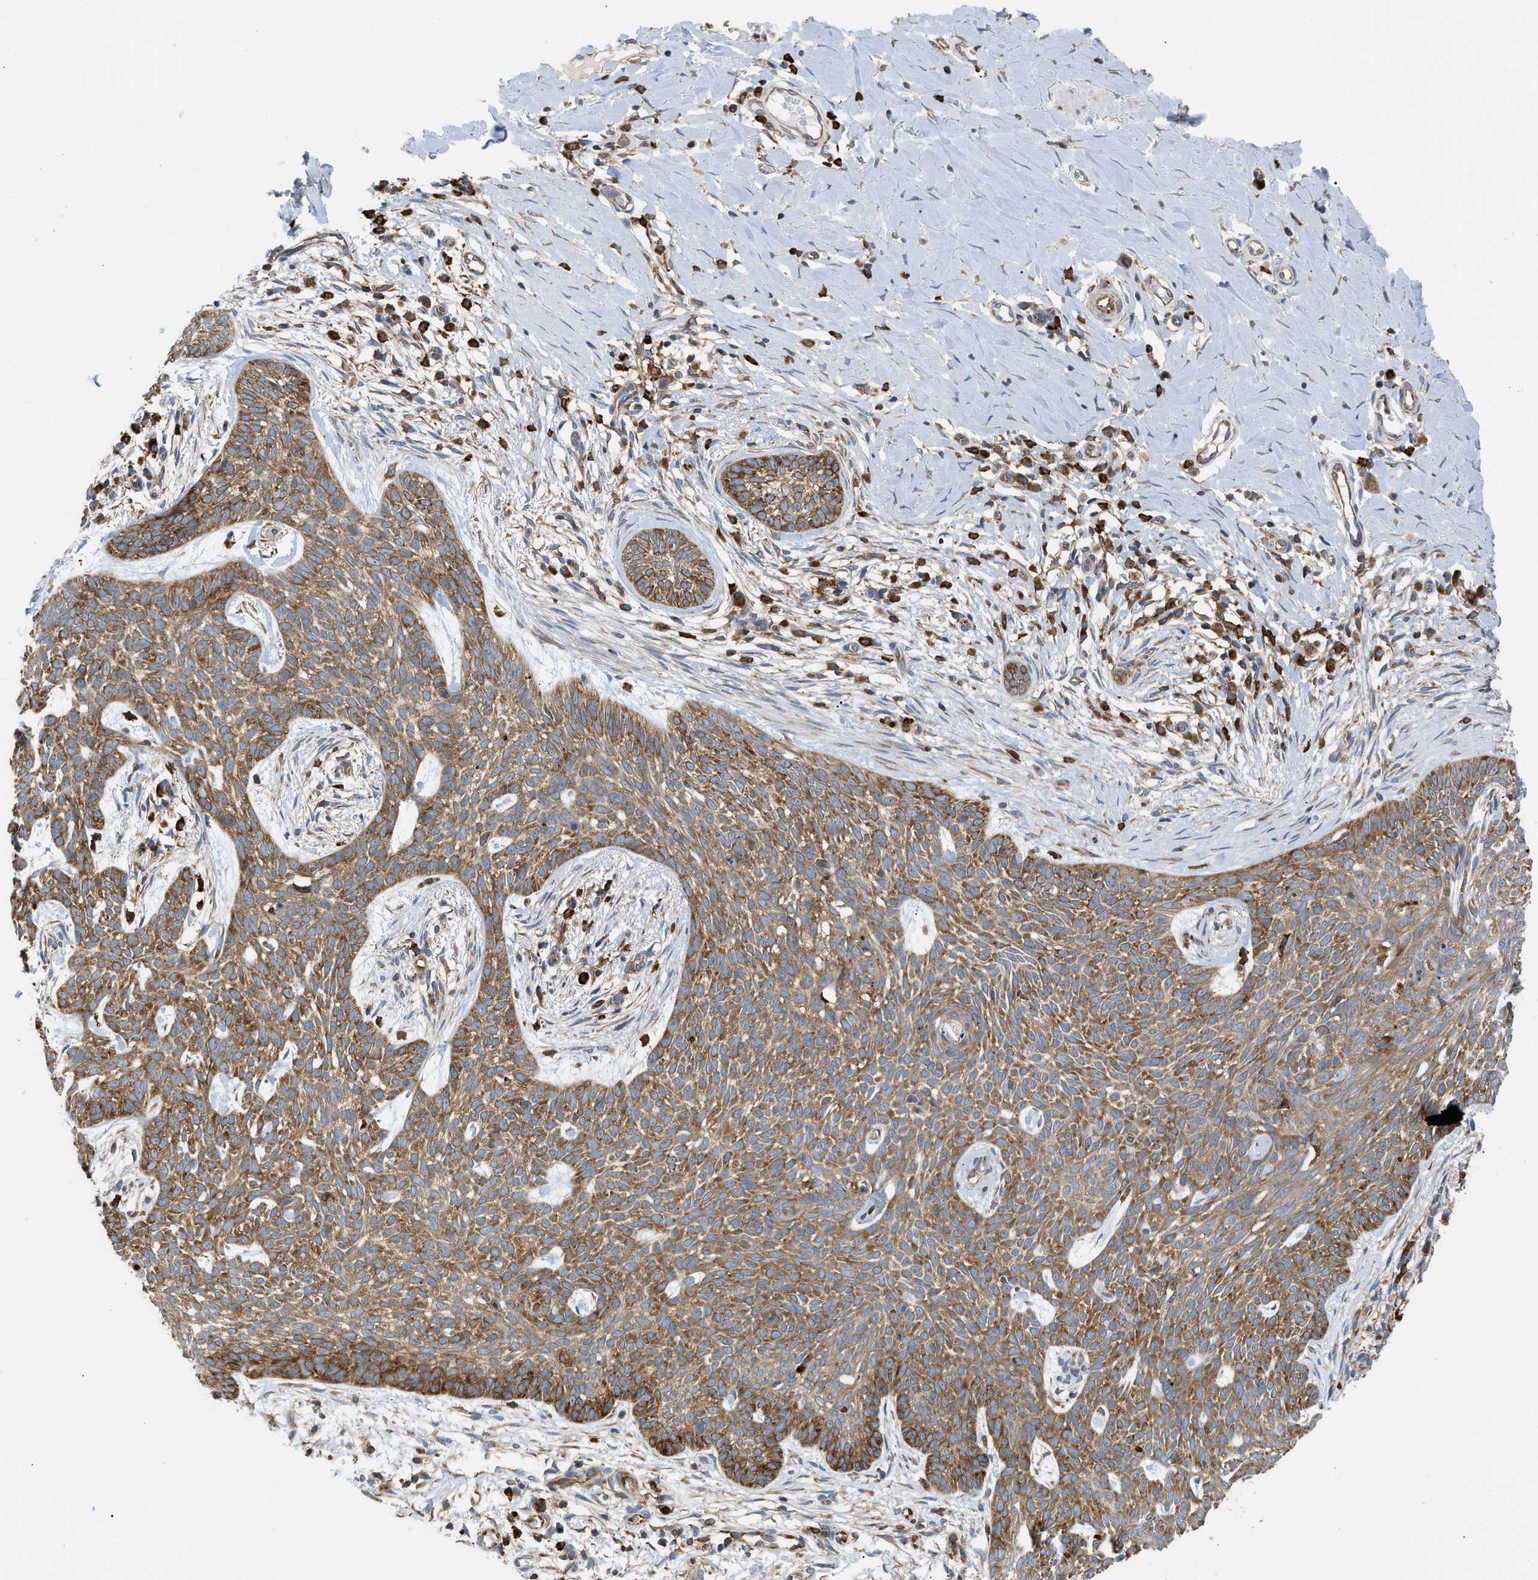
{"staining": {"intensity": "moderate", "quantity": ">75%", "location": "cytoplasmic/membranous"}, "tissue": "skin cancer", "cell_type": "Tumor cells", "image_type": "cancer", "snomed": [{"axis": "morphology", "description": "Basal cell carcinoma"}, {"axis": "topography", "description": "Skin"}], "caption": "This is a histology image of IHC staining of skin cancer (basal cell carcinoma), which shows moderate expression in the cytoplasmic/membranous of tumor cells.", "gene": "GPAT4", "patient": {"sex": "female", "age": 59}}